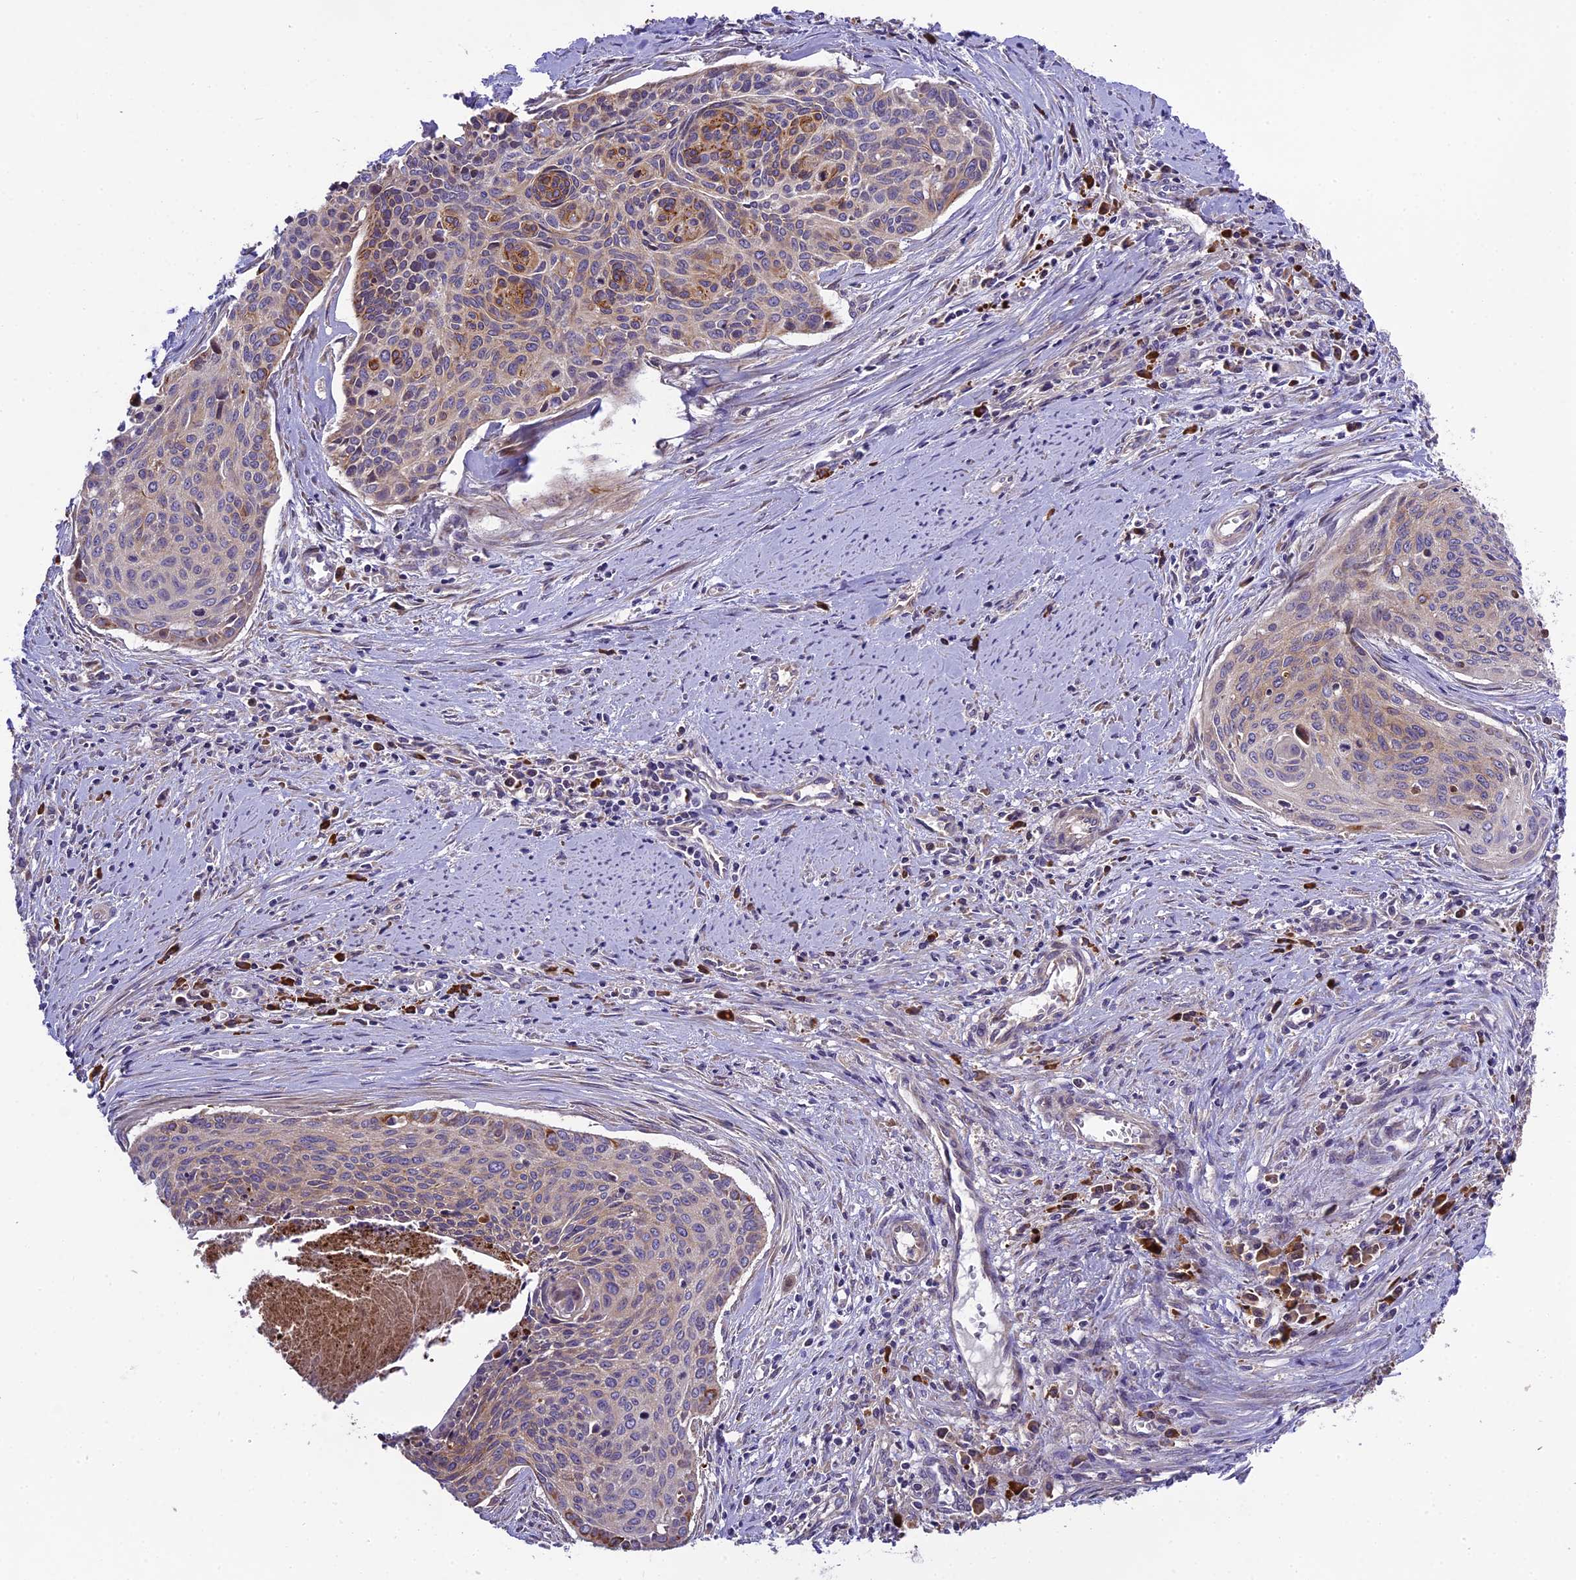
{"staining": {"intensity": "weak", "quantity": "25%-75%", "location": "cytoplasmic/membranous"}, "tissue": "cervical cancer", "cell_type": "Tumor cells", "image_type": "cancer", "snomed": [{"axis": "morphology", "description": "Squamous cell carcinoma, NOS"}, {"axis": "topography", "description": "Cervix"}], "caption": "Human cervical cancer stained for a protein (brown) shows weak cytoplasmic/membranous positive expression in about 25%-75% of tumor cells.", "gene": "ABCC10", "patient": {"sex": "female", "age": 55}}